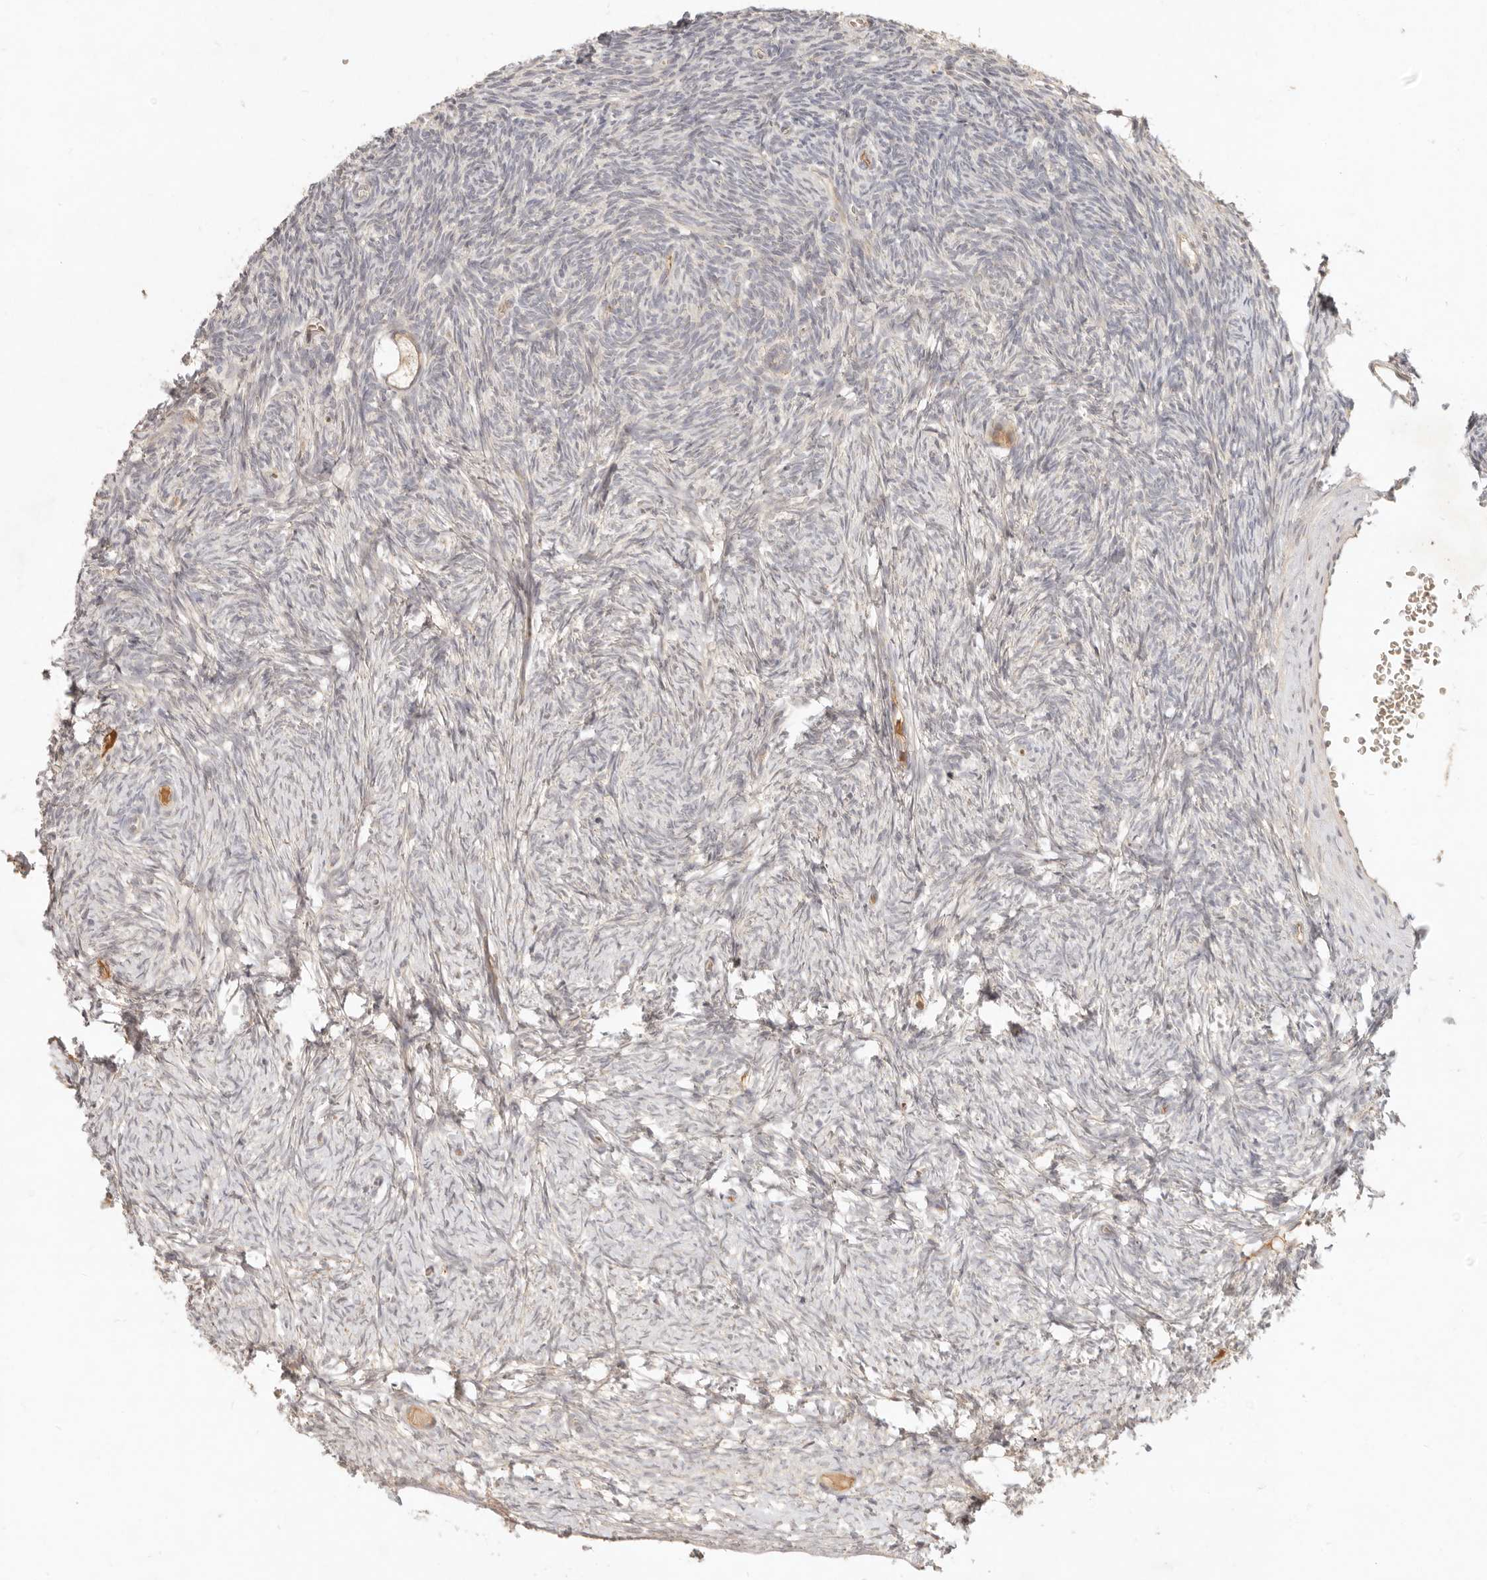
{"staining": {"intensity": "moderate", "quantity": ">75%", "location": "cytoplasmic/membranous"}, "tissue": "ovary", "cell_type": "Follicle cells", "image_type": "normal", "snomed": [{"axis": "morphology", "description": "Normal tissue, NOS"}, {"axis": "topography", "description": "Ovary"}], "caption": "The histopathology image exhibits immunohistochemical staining of benign ovary. There is moderate cytoplasmic/membranous positivity is seen in approximately >75% of follicle cells. (brown staining indicates protein expression, while blue staining denotes nuclei).", "gene": "UBXN11", "patient": {"sex": "female", "age": 34}}